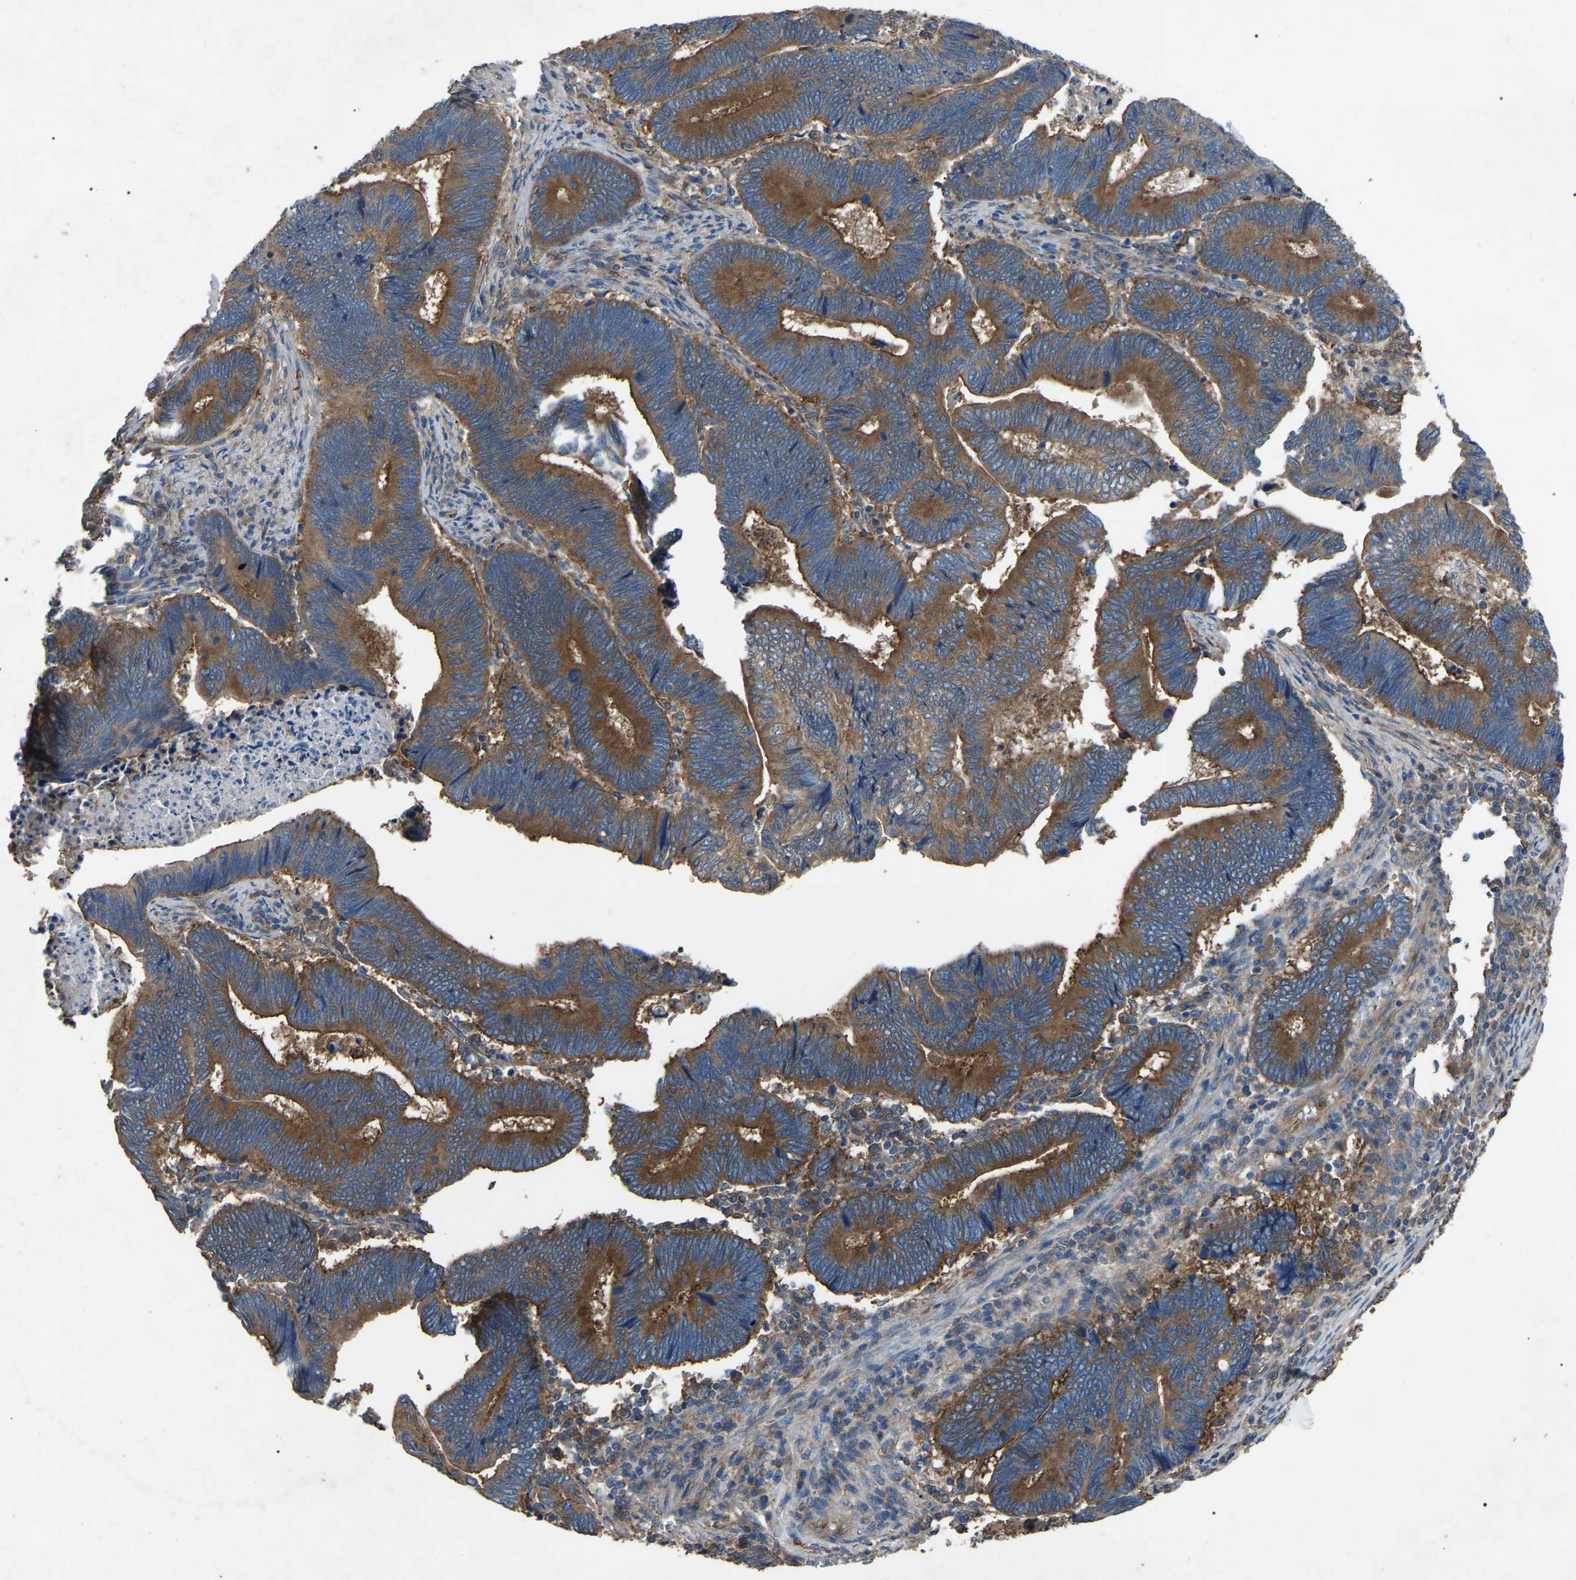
{"staining": {"intensity": "moderate", "quantity": ">75%", "location": "cytoplasmic/membranous"}, "tissue": "pancreatic cancer", "cell_type": "Tumor cells", "image_type": "cancer", "snomed": [{"axis": "morphology", "description": "Adenocarcinoma, NOS"}, {"axis": "topography", "description": "Pancreas"}], "caption": "High-power microscopy captured an immunohistochemistry photomicrograph of pancreatic adenocarcinoma, revealing moderate cytoplasmic/membranous positivity in about >75% of tumor cells. Using DAB (3,3'-diaminobenzidine) (brown) and hematoxylin (blue) stains, captured at high magnification using brightfield microscopy.", "gene": "AIMP1", "patient": {"sex": "female", "age": 70}}